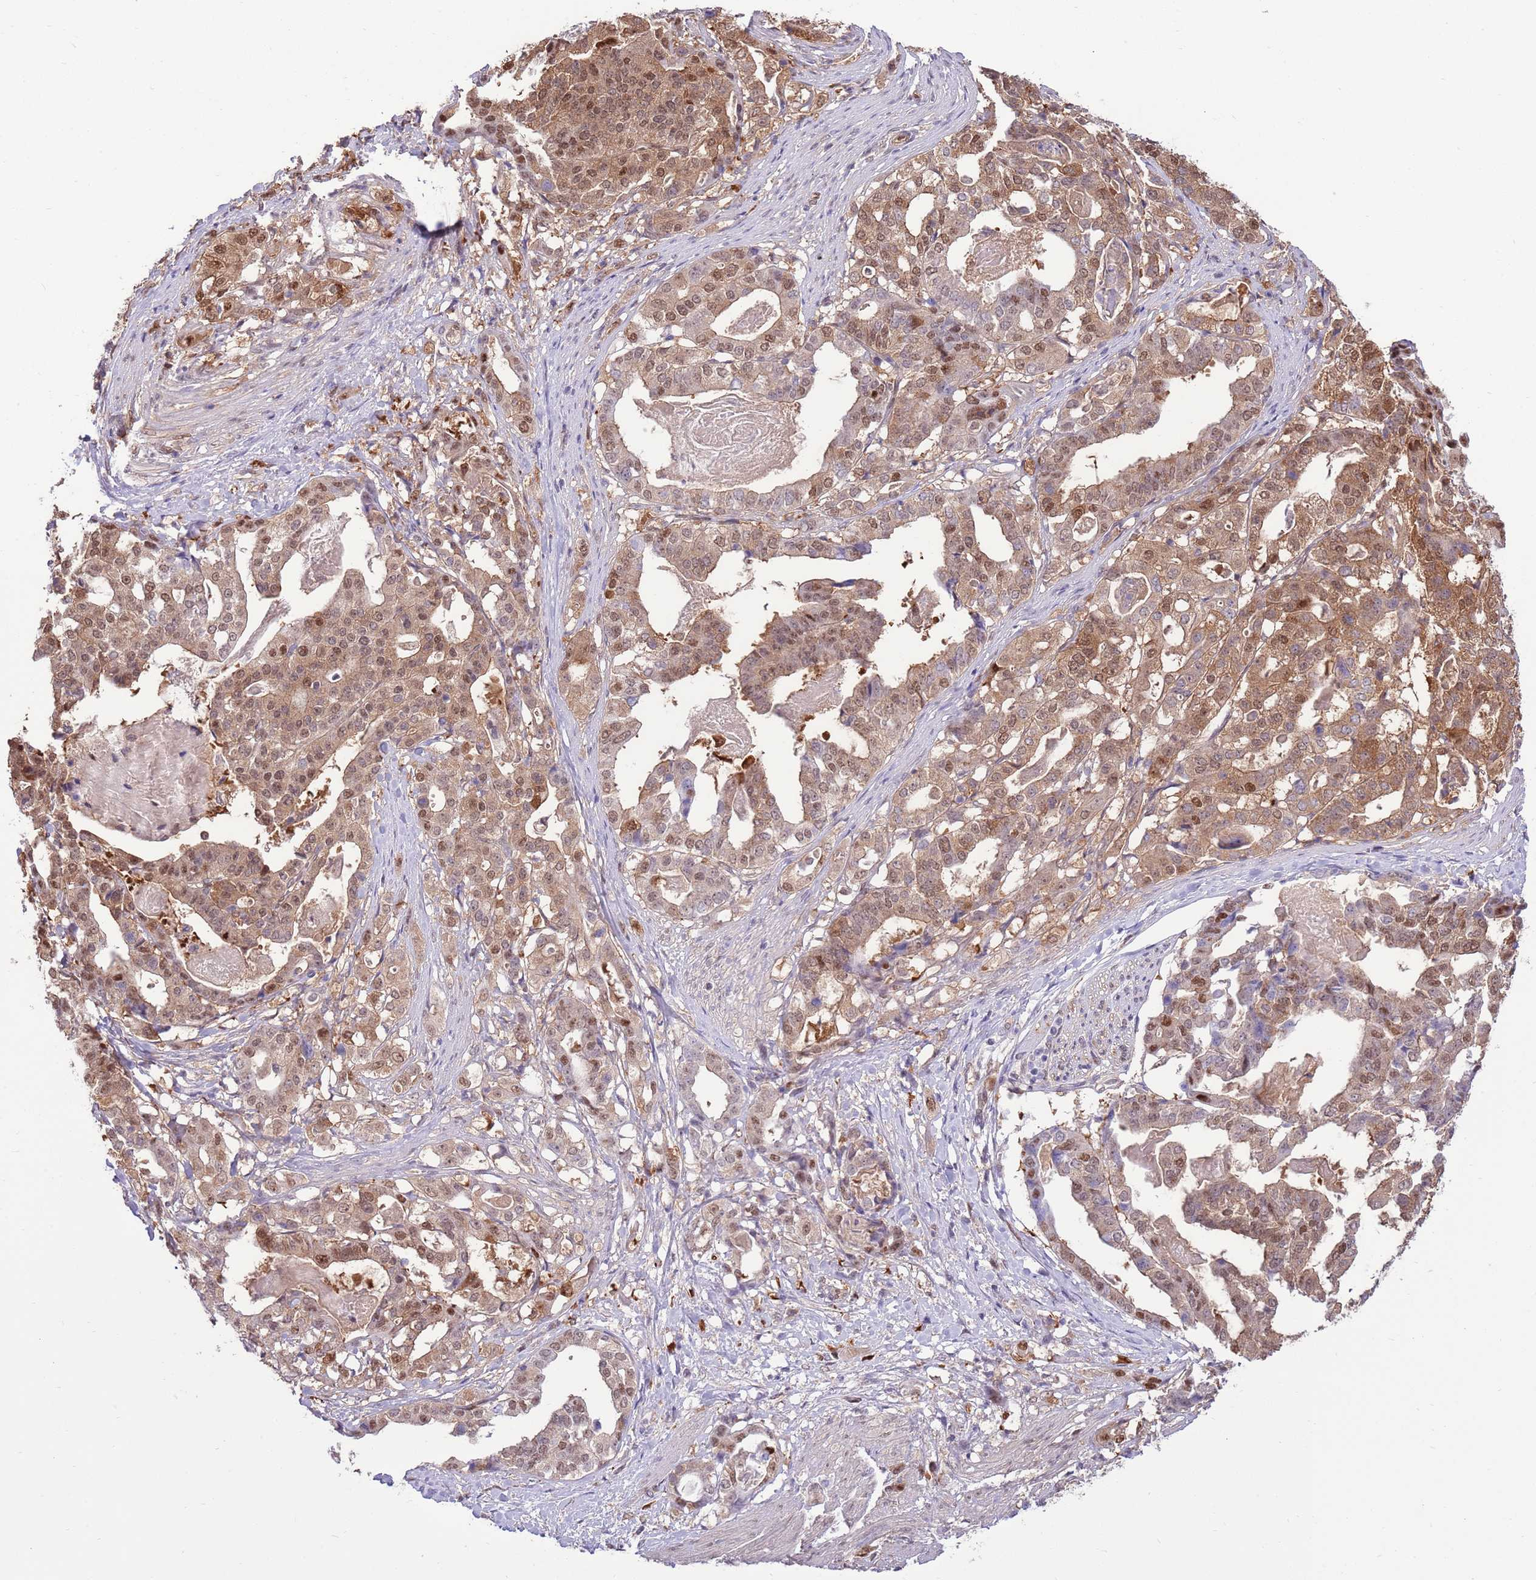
{"staining": {"intensity": "moderate", "quantity": ">75%", "location": "cytoplasmic/membranous,nuclear"}, "tissue": "stomach cancer", "cell_type": "Tumor cells", "image_type": "cancer", "snomed": [{"axis": "morphology", "description": "Adenocarcinoma, NOS"}, {"axis": "topography", "description": "Stomach"}], "caption": "A micrograph of adenocarcinoma (stomach) stained for a protein displays moderate cytoplasmic/membranous and nuclear brown staining in tumor cells. (DAB (3,3'-diaminobenzidine) = brown stain, brightfield microscopy at high magnification).", "gene": "NSFL1C", "patient": {"sex": "male", "age": 48}}